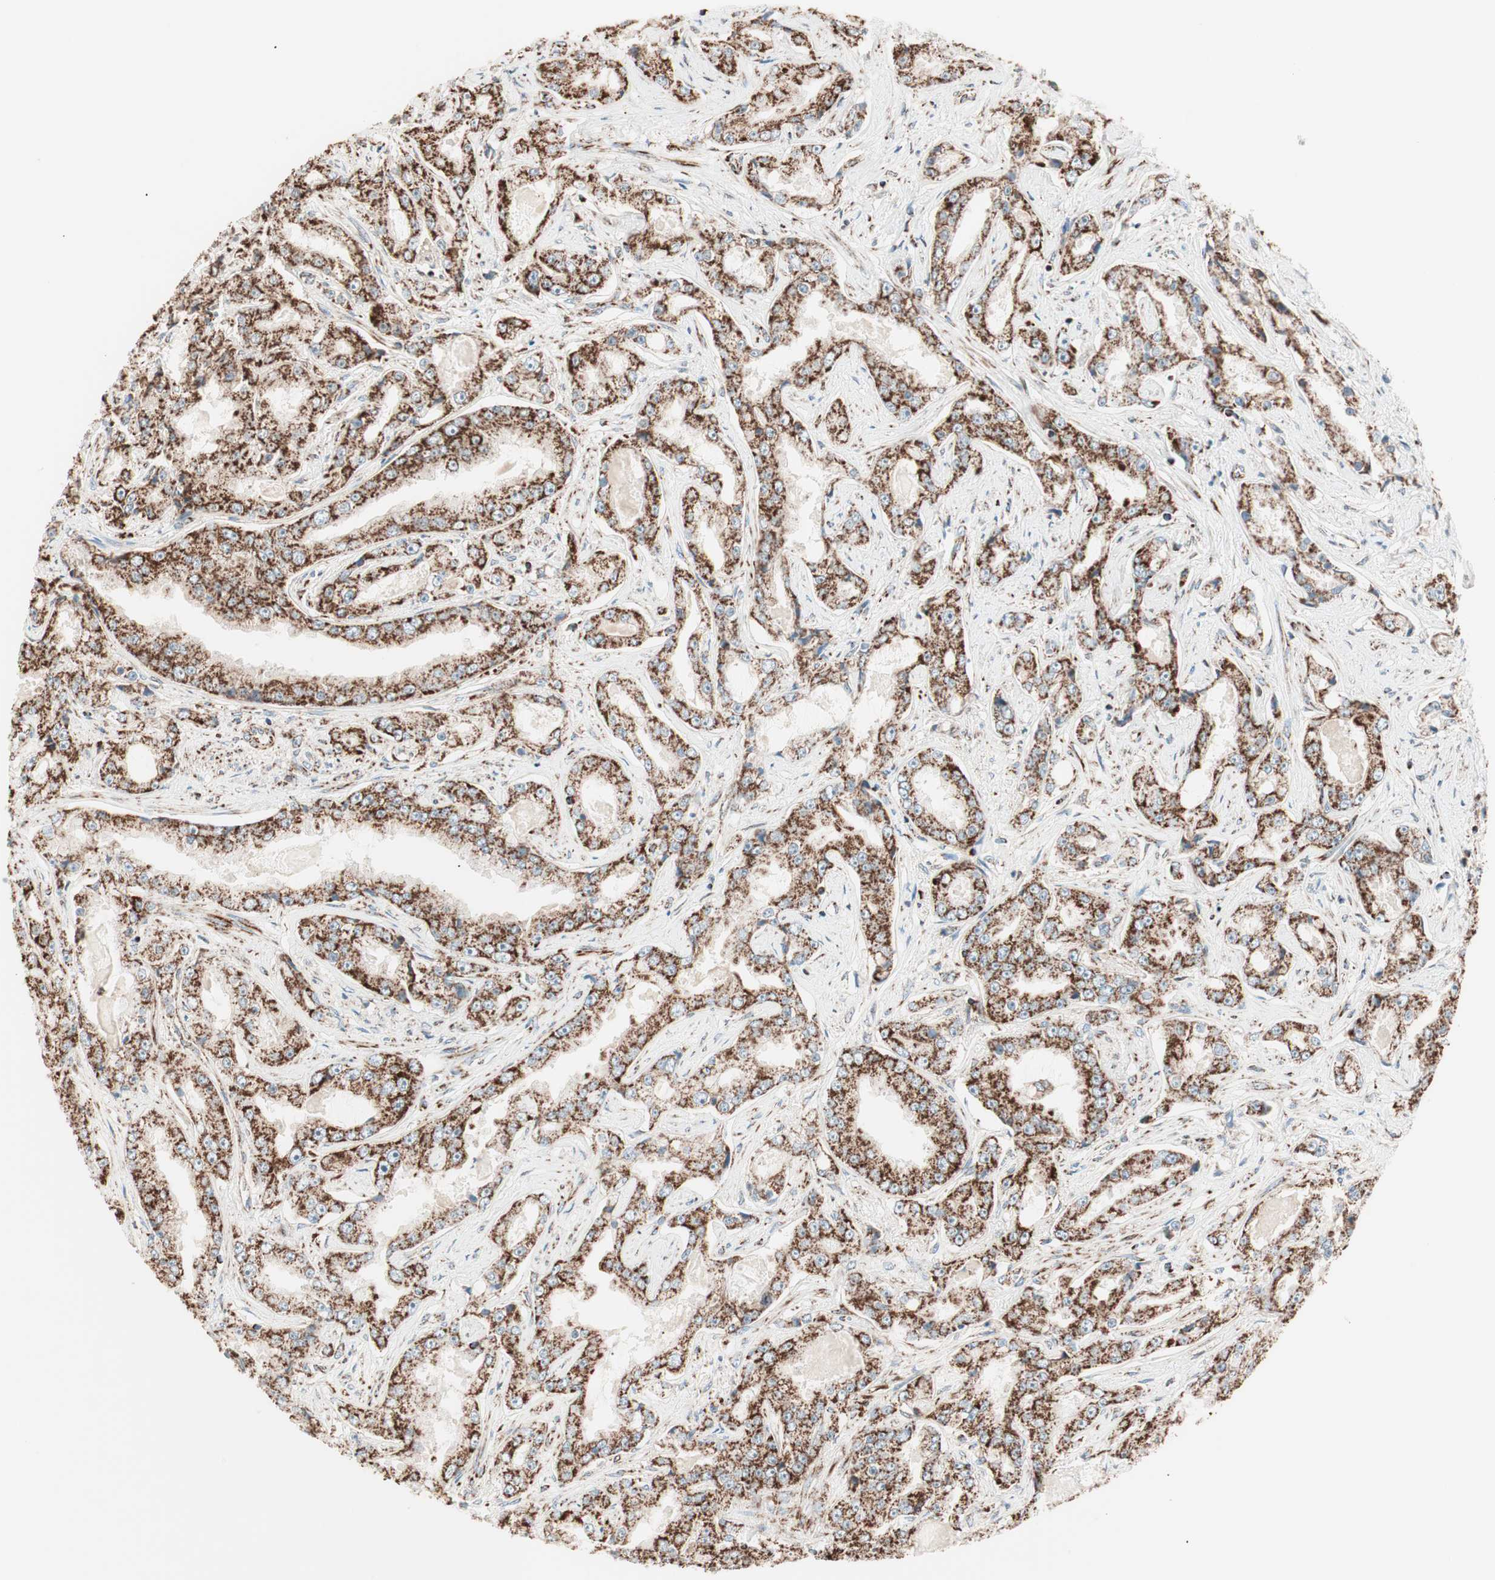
{"staining": {"intensity": "strong", "quantity": ">75%", "location": "cytoplasmic/membranous"}, "tissue": "prostate cancer", "cell_type": "Tumor cells", "image_type": "cancer", "snomed": [{"axis": "morphology", "description": "Adenocarcinoma, High grade"}, {"axis": "topography", "description": "Prostate"}], "caption": "Protein staining displays strong cytoplasmic/membranous positivity in about >75% of tumor cells in prostate cancer.", "gene": "TOMM22", "patient": {"sex": "male", "age": 73}}